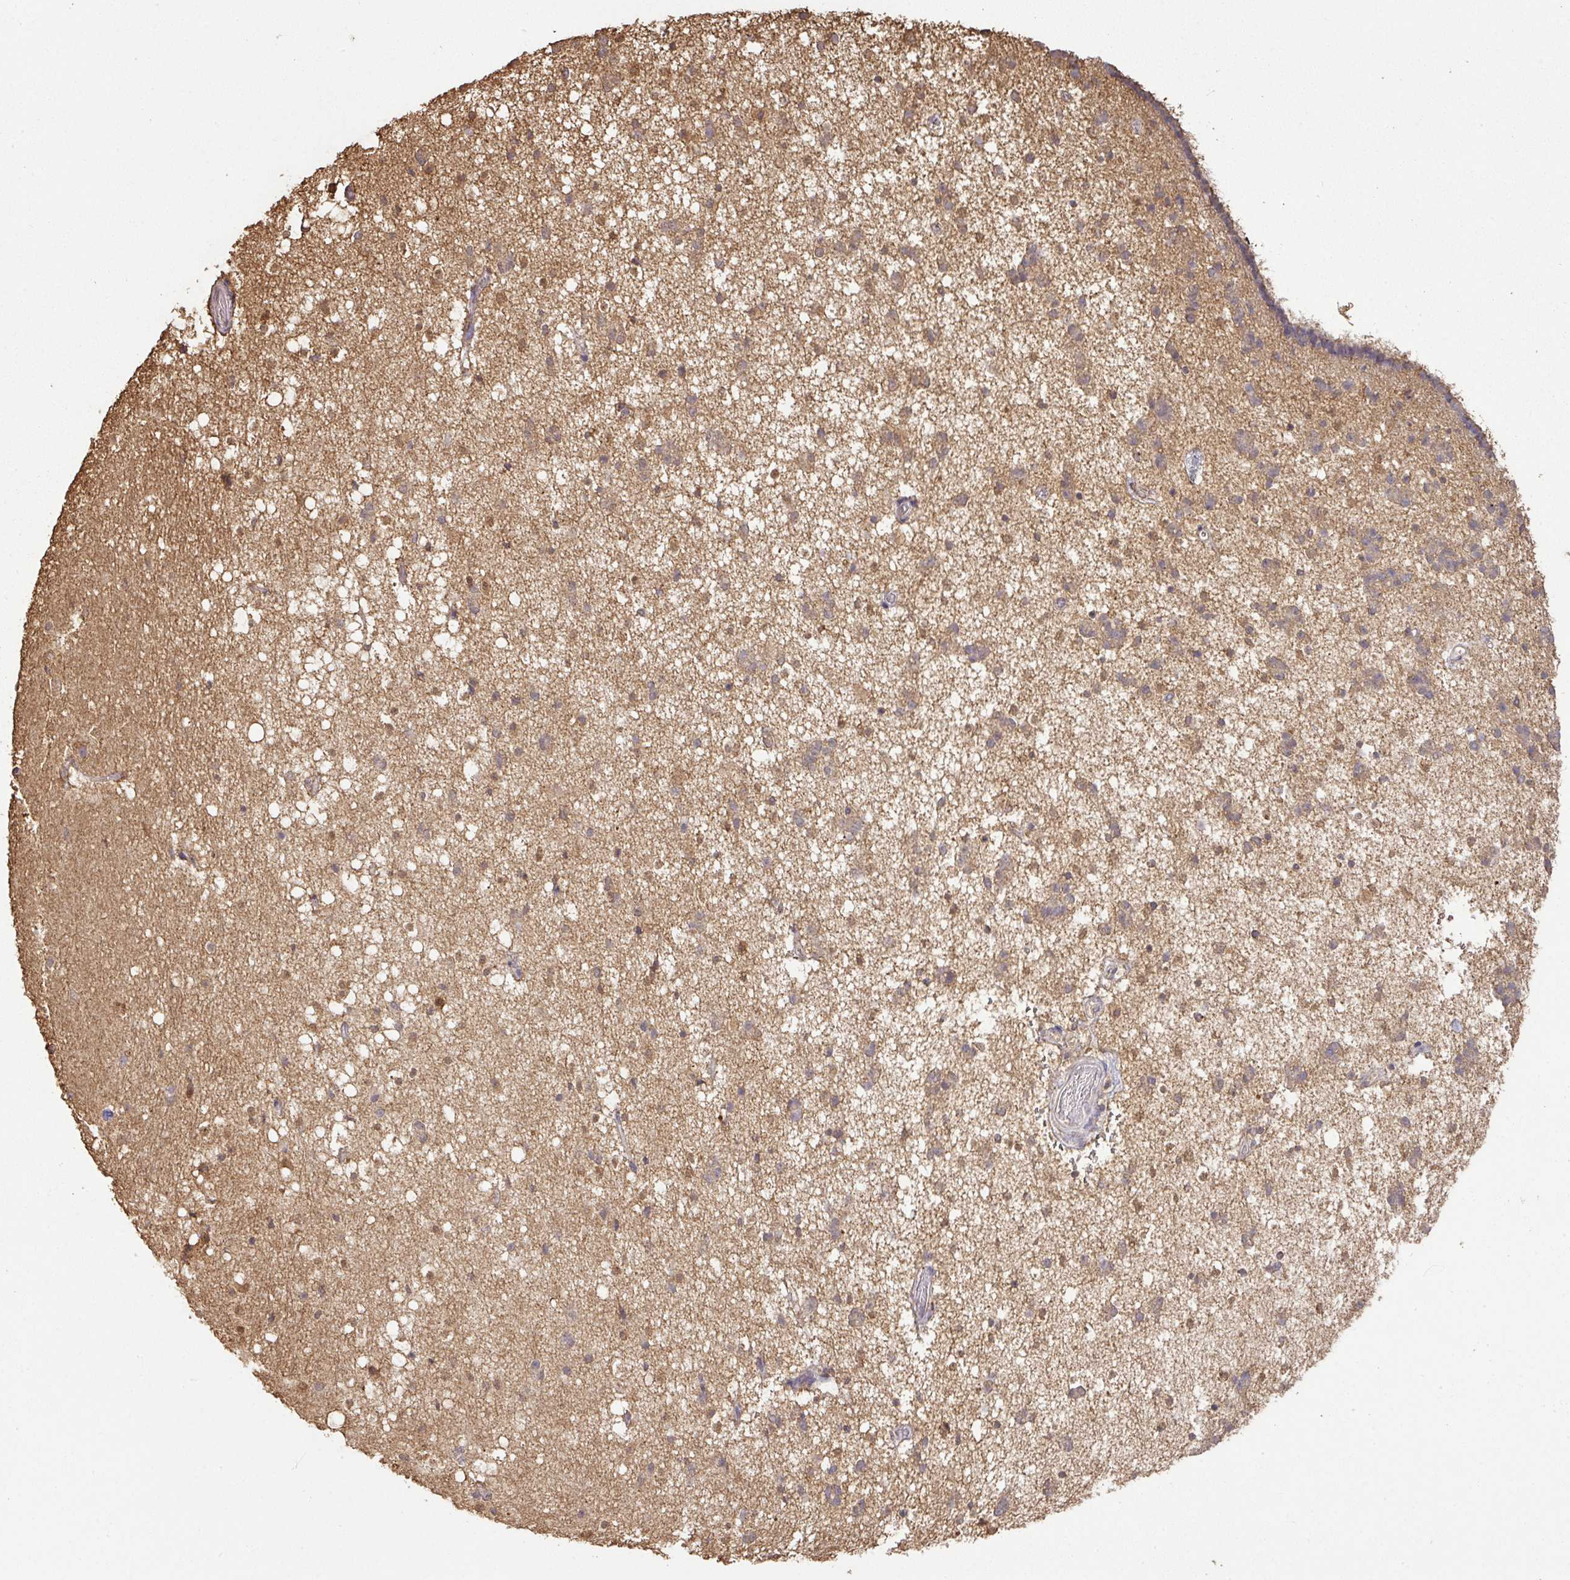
{"staining": {"intensity": "moderate", "quantity": "<25%", "location": "cytoplasmic/membranous"}, "tissue": "caudate", "cell_type": "Glial cells", "image_type": "normal", "snomed": [{"axis": "morphology", "description": "Normal tissue, NOS"}, {"axis": "topography", "description": "Lateral ventricle wall"}], "caption": "Protein staining reveals moderate cytoplasmic/membranous staining in approximately <25% of glial cells in unremarkable caudate.", "gene": "ATAT1", "patient": {"sex": "male", "age": 37}}